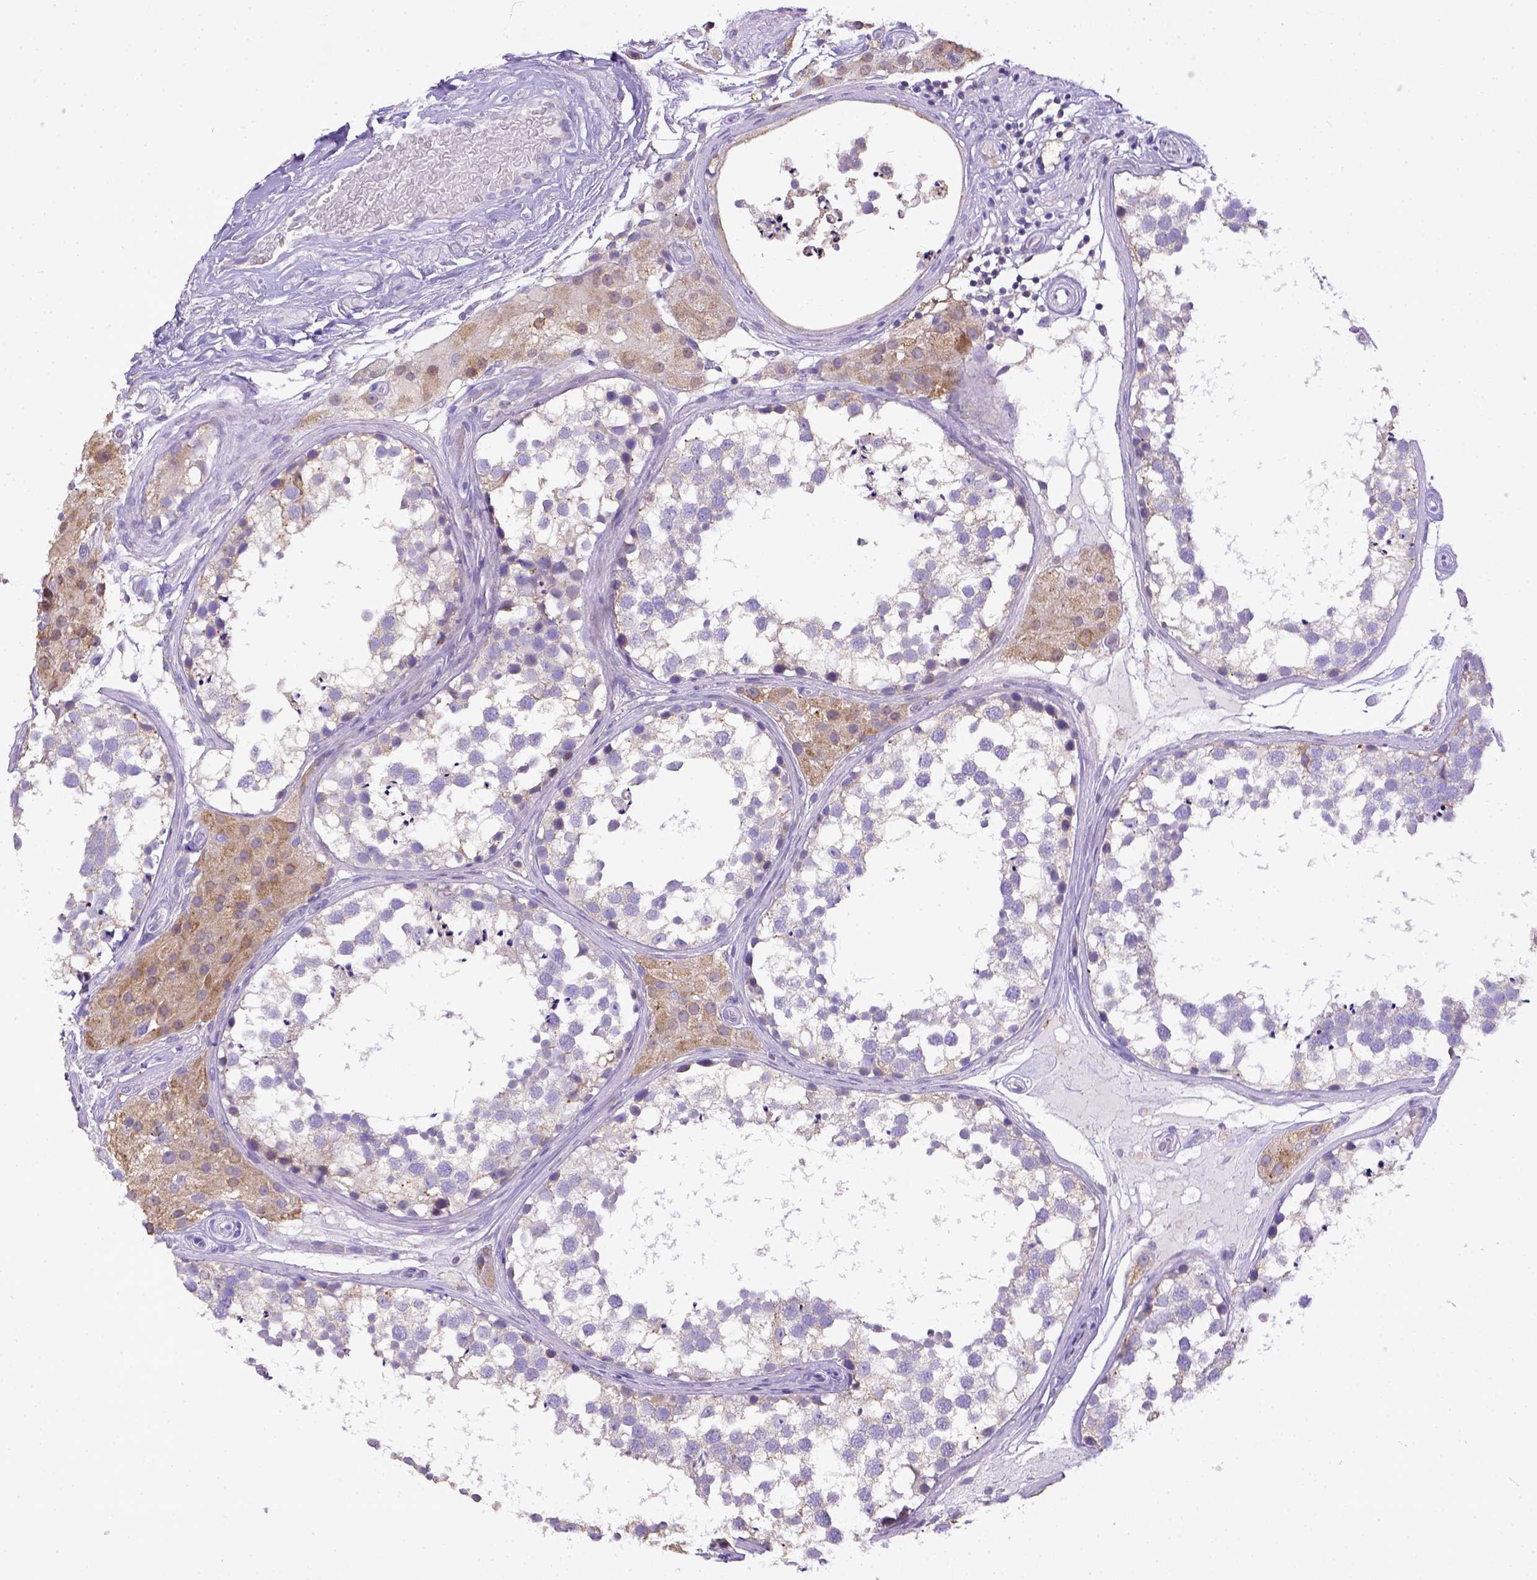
{"staining": {"intensity": "negative", "quantity": "none", "location": "none"}, "tissue": "testis", "cell_type": "Cells in seminiferous ducts", "image_type": "normal", "snomed": [{"axis": "morphology", "description": "Normal tissue, NOS"}, {"axis": "morphology", "description": "Seminoma, NOS"}, {"axis": "topography", "description": "Testis"}], "caption": "A high-resolution histopathology image shows immunohistochemistry (IHC) staining of unremarkable testis, which reveals no significant expression in cells in seminiferous ducts. The staining was performed using DAB (3,3'-diaminobenzidine) to visualize the protein expression in brown, while the nuclei were stained in blue with hematoxylin (Magnification: 20x).", "gene": "CD40", "patient": {"sex": "male", "age": 65}}